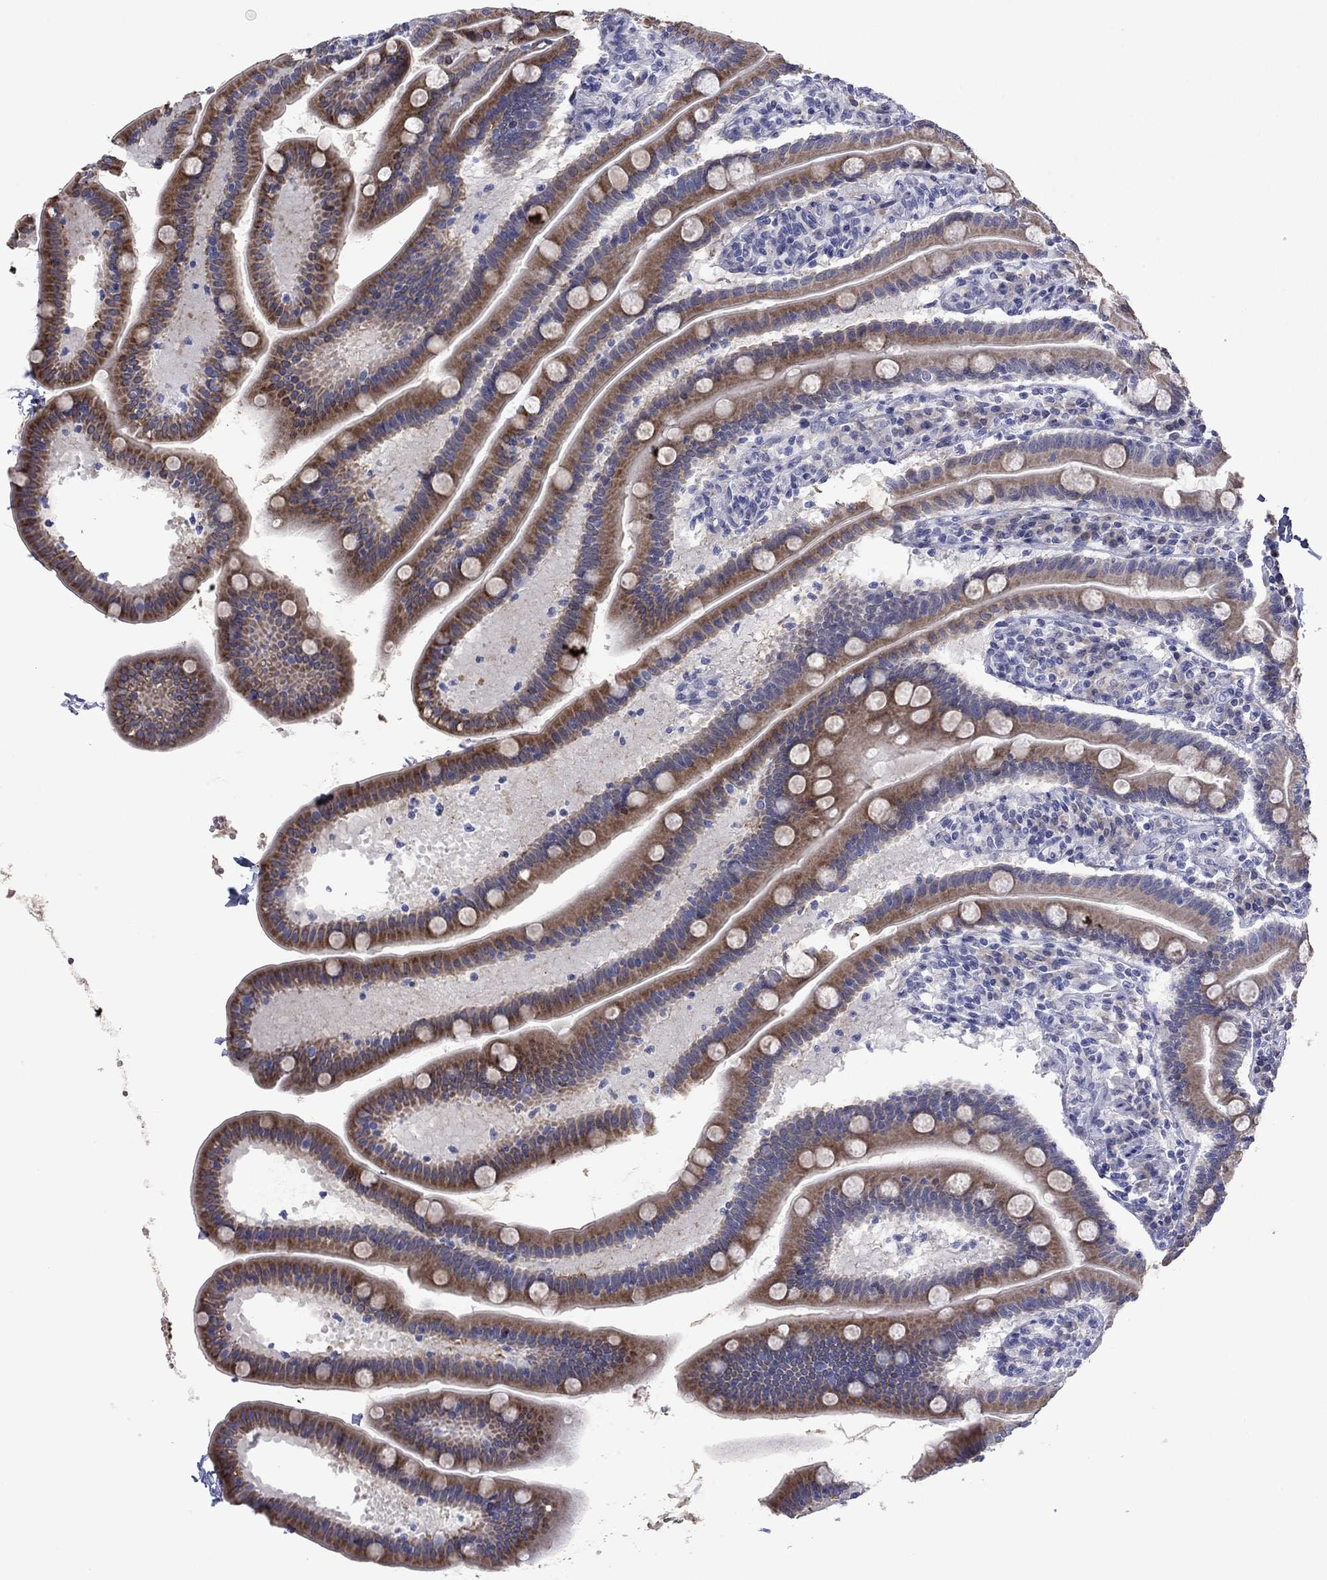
{"staining": {"intensity": "moderate", "quantity": "25%-75%", "location": "cytoplasmic/membranous"}, "tissue": "small intestine", "cell_type": "Glandular cells", "image_type": "normal", "snomed": [{"axis": "morphology", "description": "Normal tissue, NOS"}, {"axis": "topography", "description": "Small intestine"}], "caption": "DAB immunohistochemical staining of normal small intestine reveals moderate cytoplasmic/membranous protein expression in approximately 25%-75% of glandular cells.", "gene": "TMPRSS11A", "patient": {"sex": "male", "age": 66}}